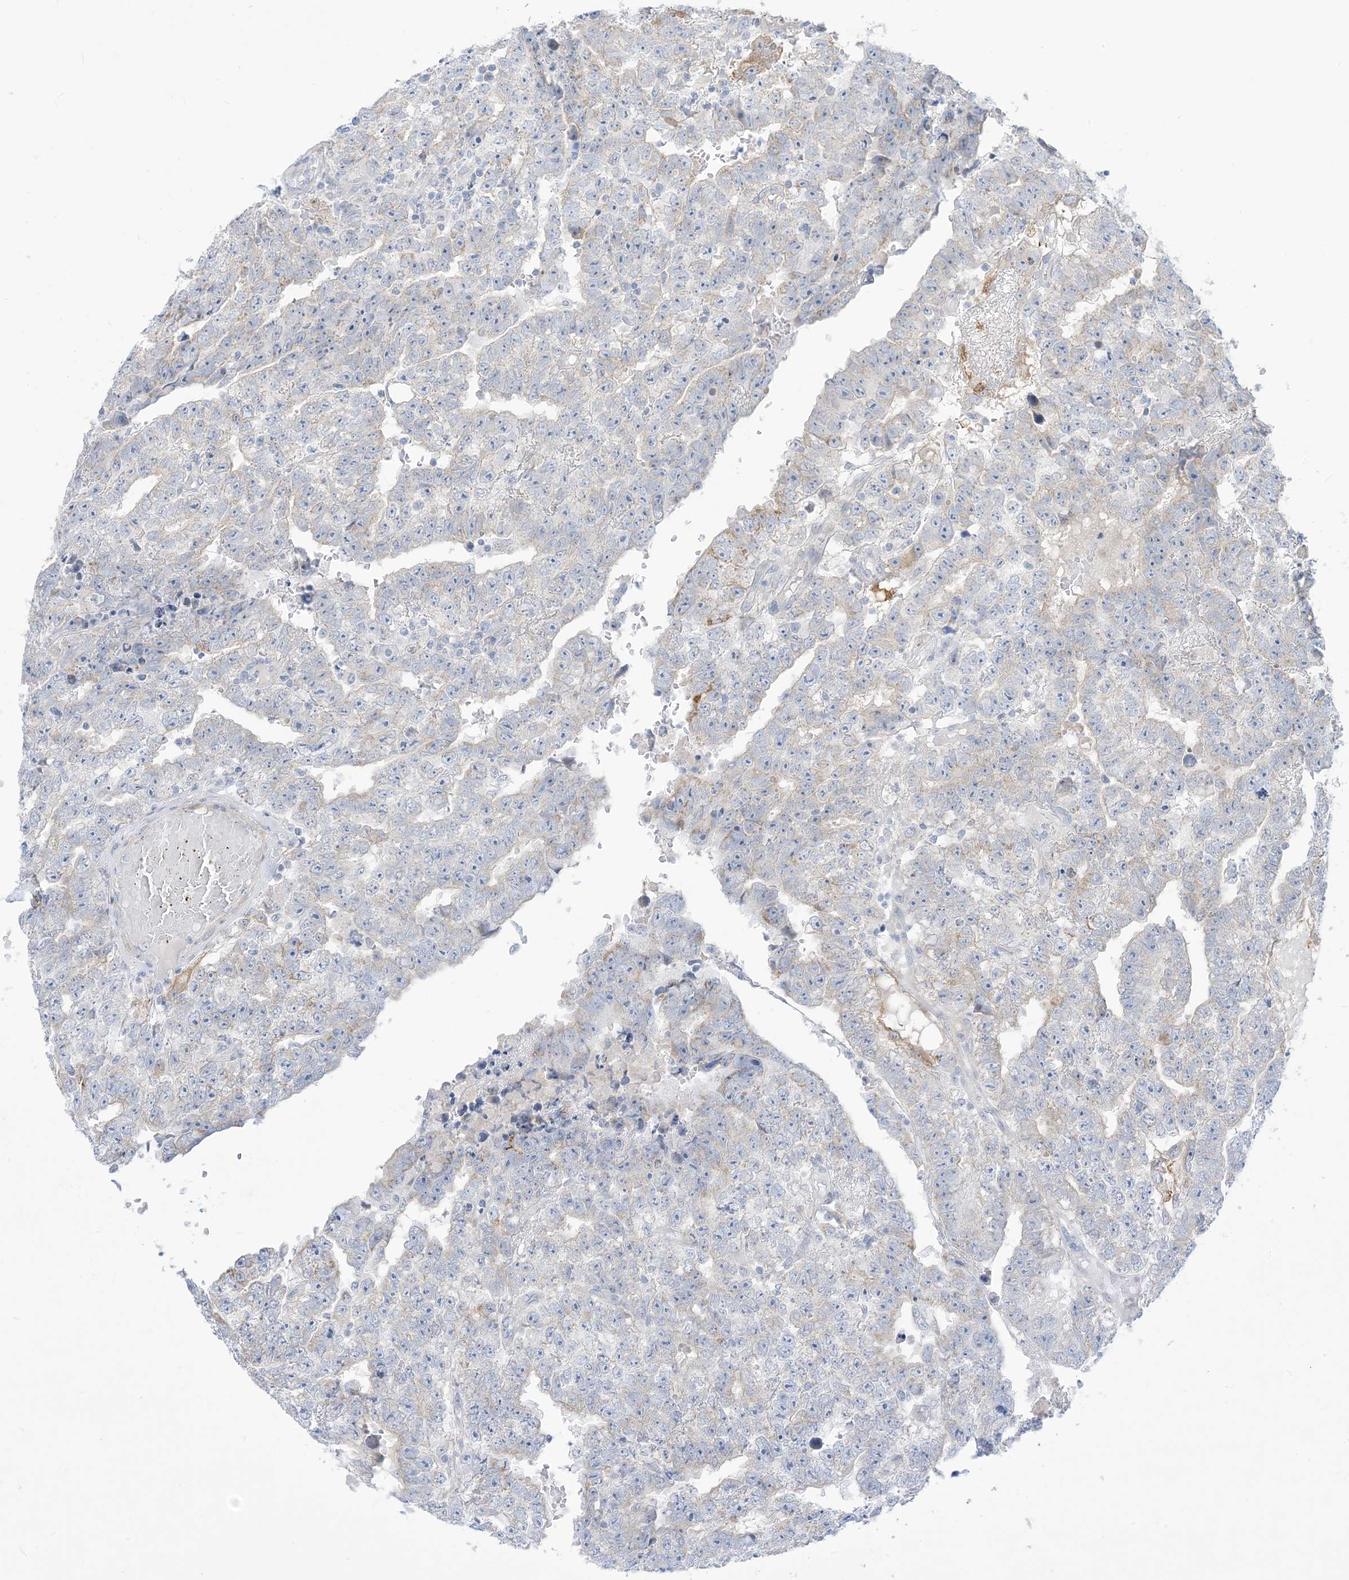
{"staining": {"intensity": "weak", "quantity": "<25%", "location": "cytoplasmic/membranous"}, "tissue": "testis cancer", "cell_type": "Tumor cells", "image_type": "cancer", "snomed": [{"axis": "morphology", "description": "Carcinoma, Embryonal, NOS"}, {"axis": "topography", "description": "Testis"}], "caption": "Immunohistochemistry histopathology image of embryonal carcinoma (testis) stained for a protein (brown), which demonstrates no positivity in tumor cells. The staining is performed using DAB (3,3'-diaminobenzidine) brown chromogen with nuclei counter-stained in using hematoxylin.", "gene": "MARS2", "patient": {"sex": "male", "age": 25}}